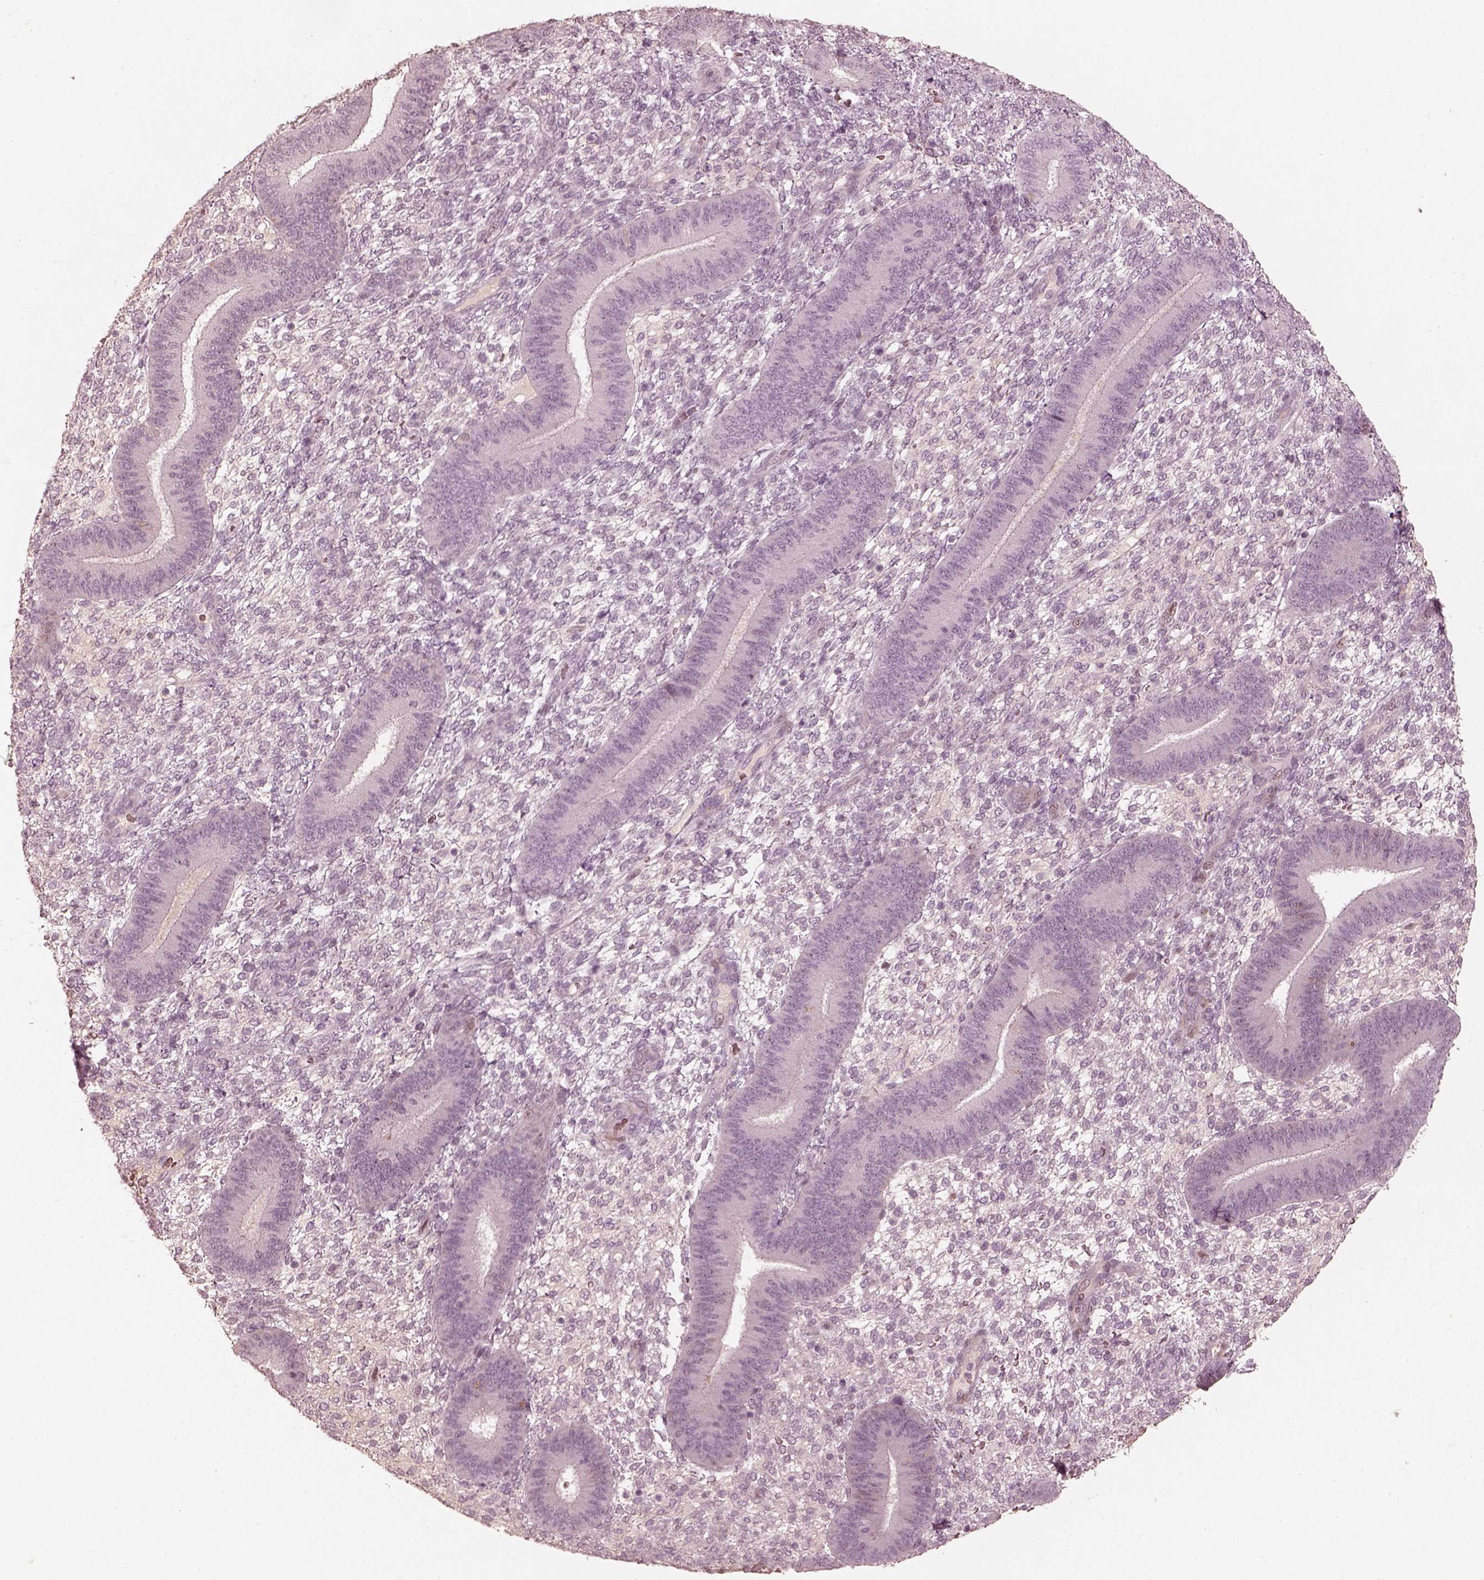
{"staining": {"intensity": "negative", "quantity": "none", "location": "none"}, "tissue": "endometrium", "cell_type": "Cells in endometrial stroma", "image_type": "normal", "snomed": [{"axis": "morphology", "description": "Normal tissue, NOS"}, {"axis": "topography", "description": "Endometrium"}], "caption": "IHC image of benign endometrium: endometrium stained with DAB reveals no significant protein positivity in cells in endometrial stroma.", "gene": "MADCAM1", "patient": {"sex": "female", "age": 39}}